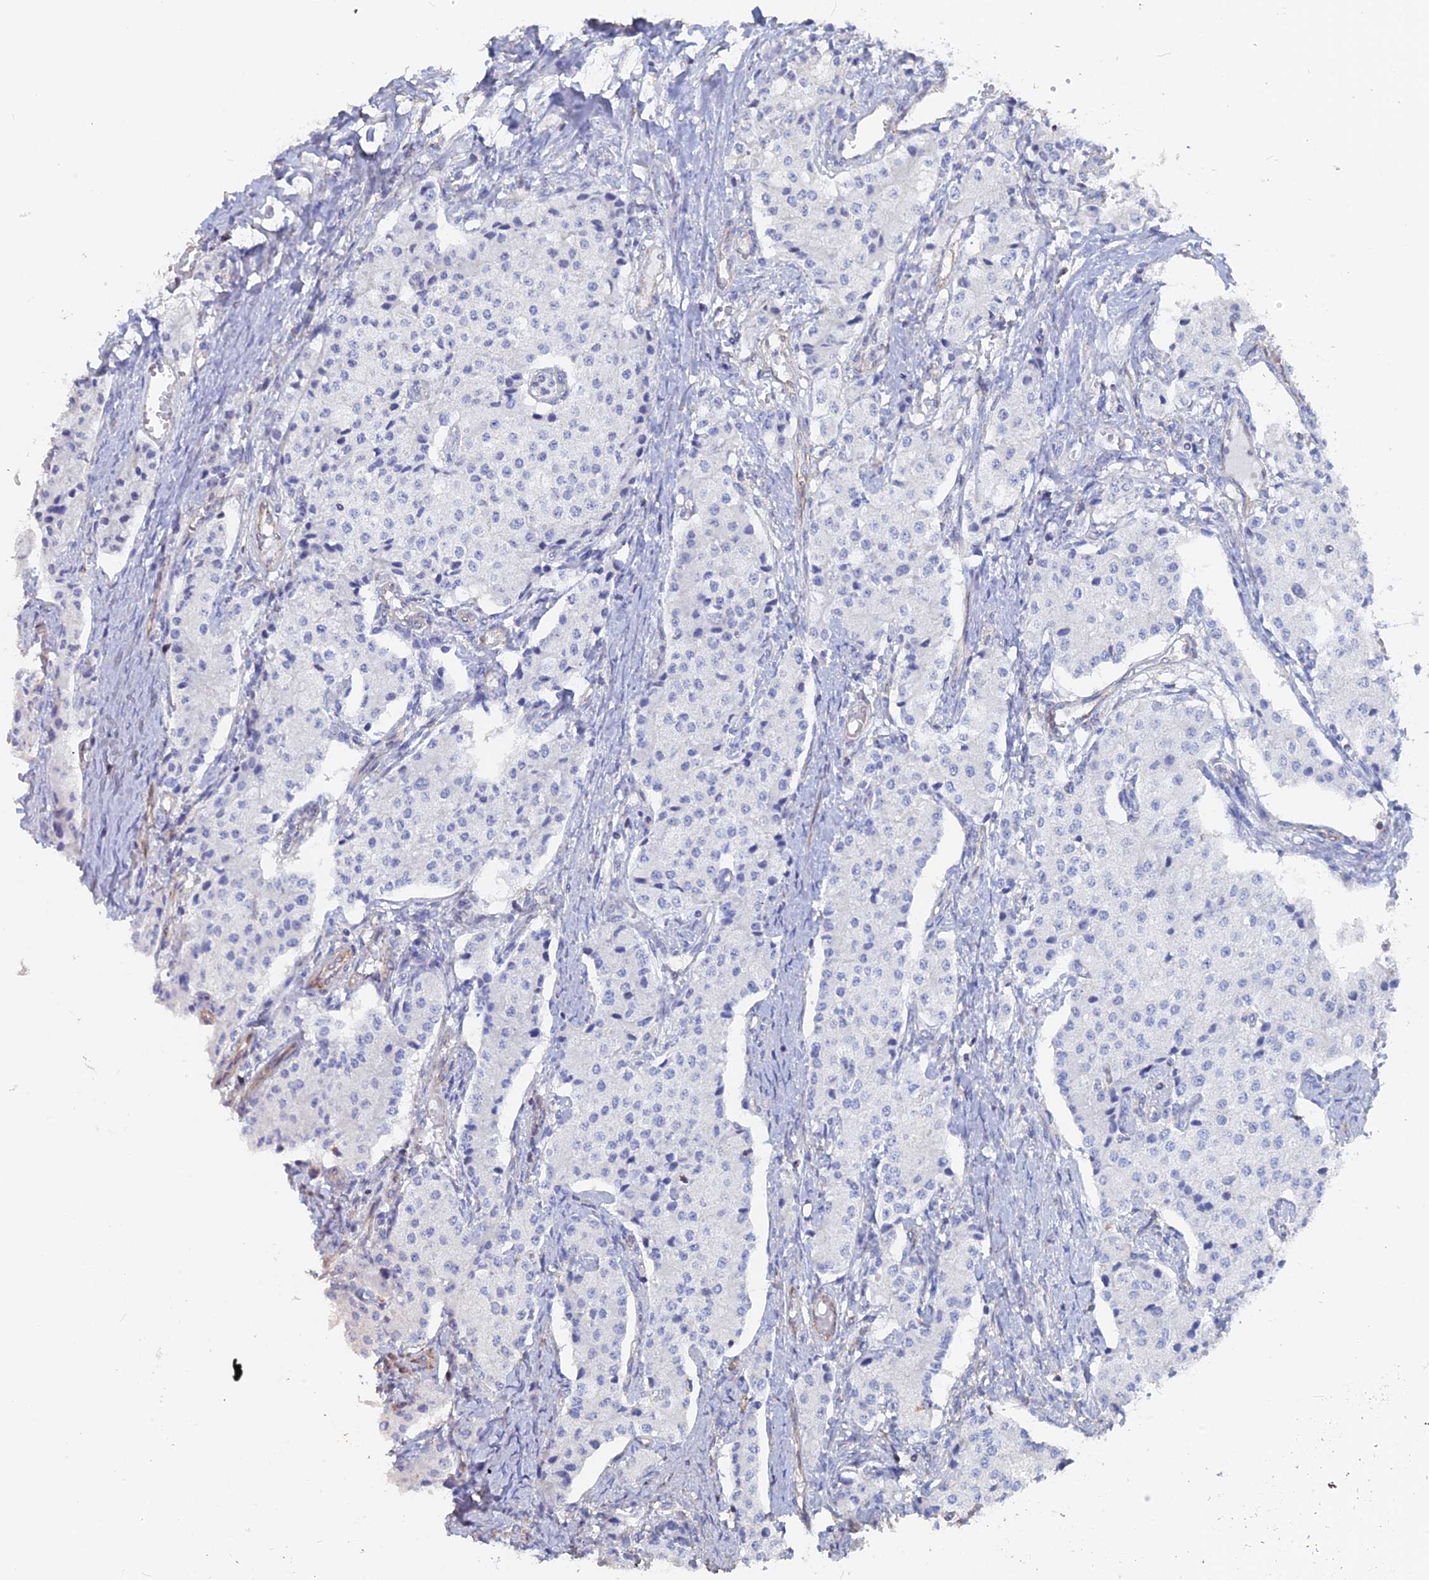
{"staining": {"intensity": "negative", "quantity": "none", "location": "none"}, "tissue": "carcinoid", "cell_type": "Tumor cells", "image_type": "cancer", "snomed": [{"axis": "morphology", "description": "Carcinoid, malignant, NOS"}, {"axis": "topography", "description": "Colon"}], "caption": "Histopathology image shows no protein expression in tumor cells of carcinoid (malignant) tissue. (DAB immunohistochemistry (IHC) visualized using brightfield microscopy, high magnification).", "gene": "SEMG2", "patient": {"sex": "female", "age": 52}}